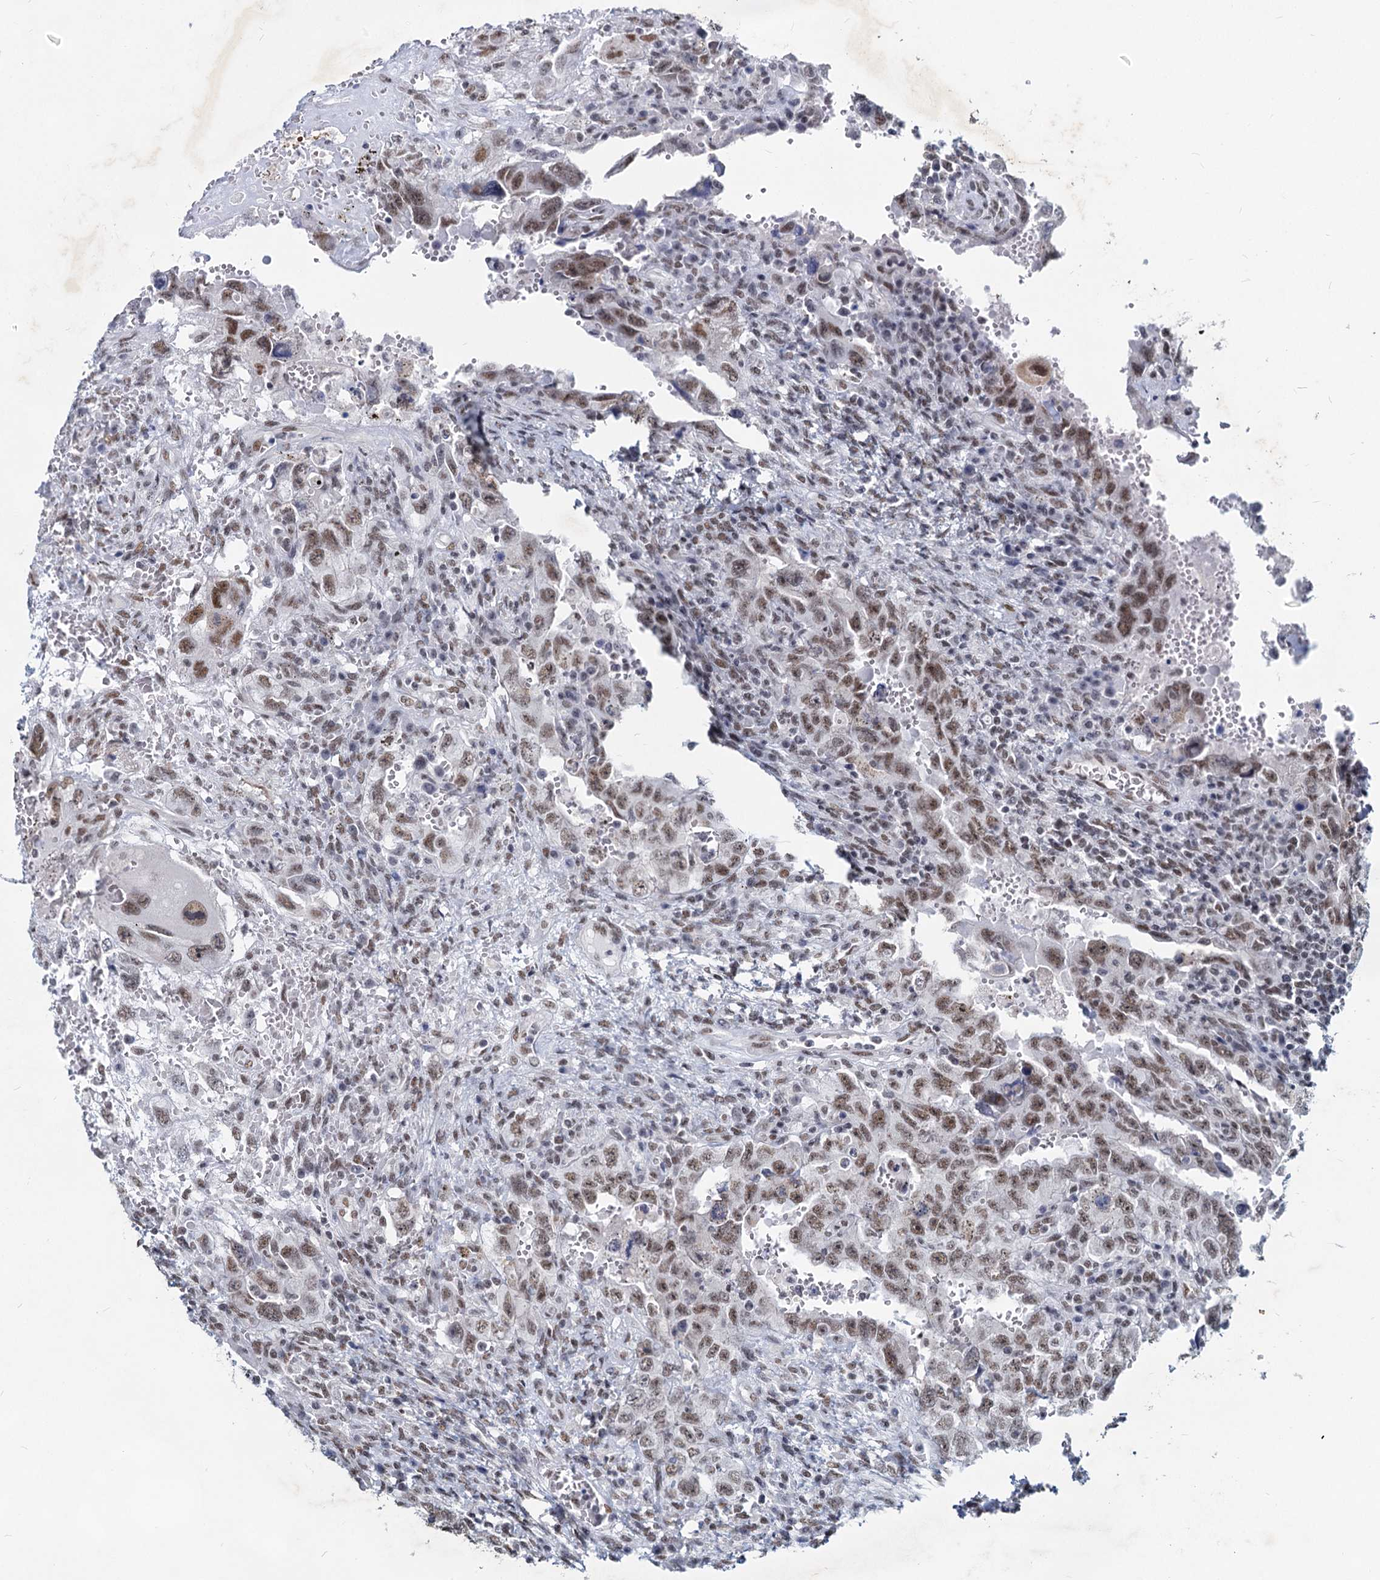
{"staining": {"intensity": "moderate", "quantity": ">75%", "location": "nuclear"}, "tissue": "testis cancer", "cell_type": "Tumor cells", "image_type": "cancer", "snomed": [{"axis": "morphology", "description": "Carcinoma, Embryonal, NOS"}, {"axis": "topography", "description": "Testis"}], "caption": "Moderate nuclear staining for a protein is identified in approximately >75% of tumor cells of testis embryonal carcinoma using immunohistochemistry (IHC).", "gene": "METTL14", "patient": {"sex": "male", "age": 26}}